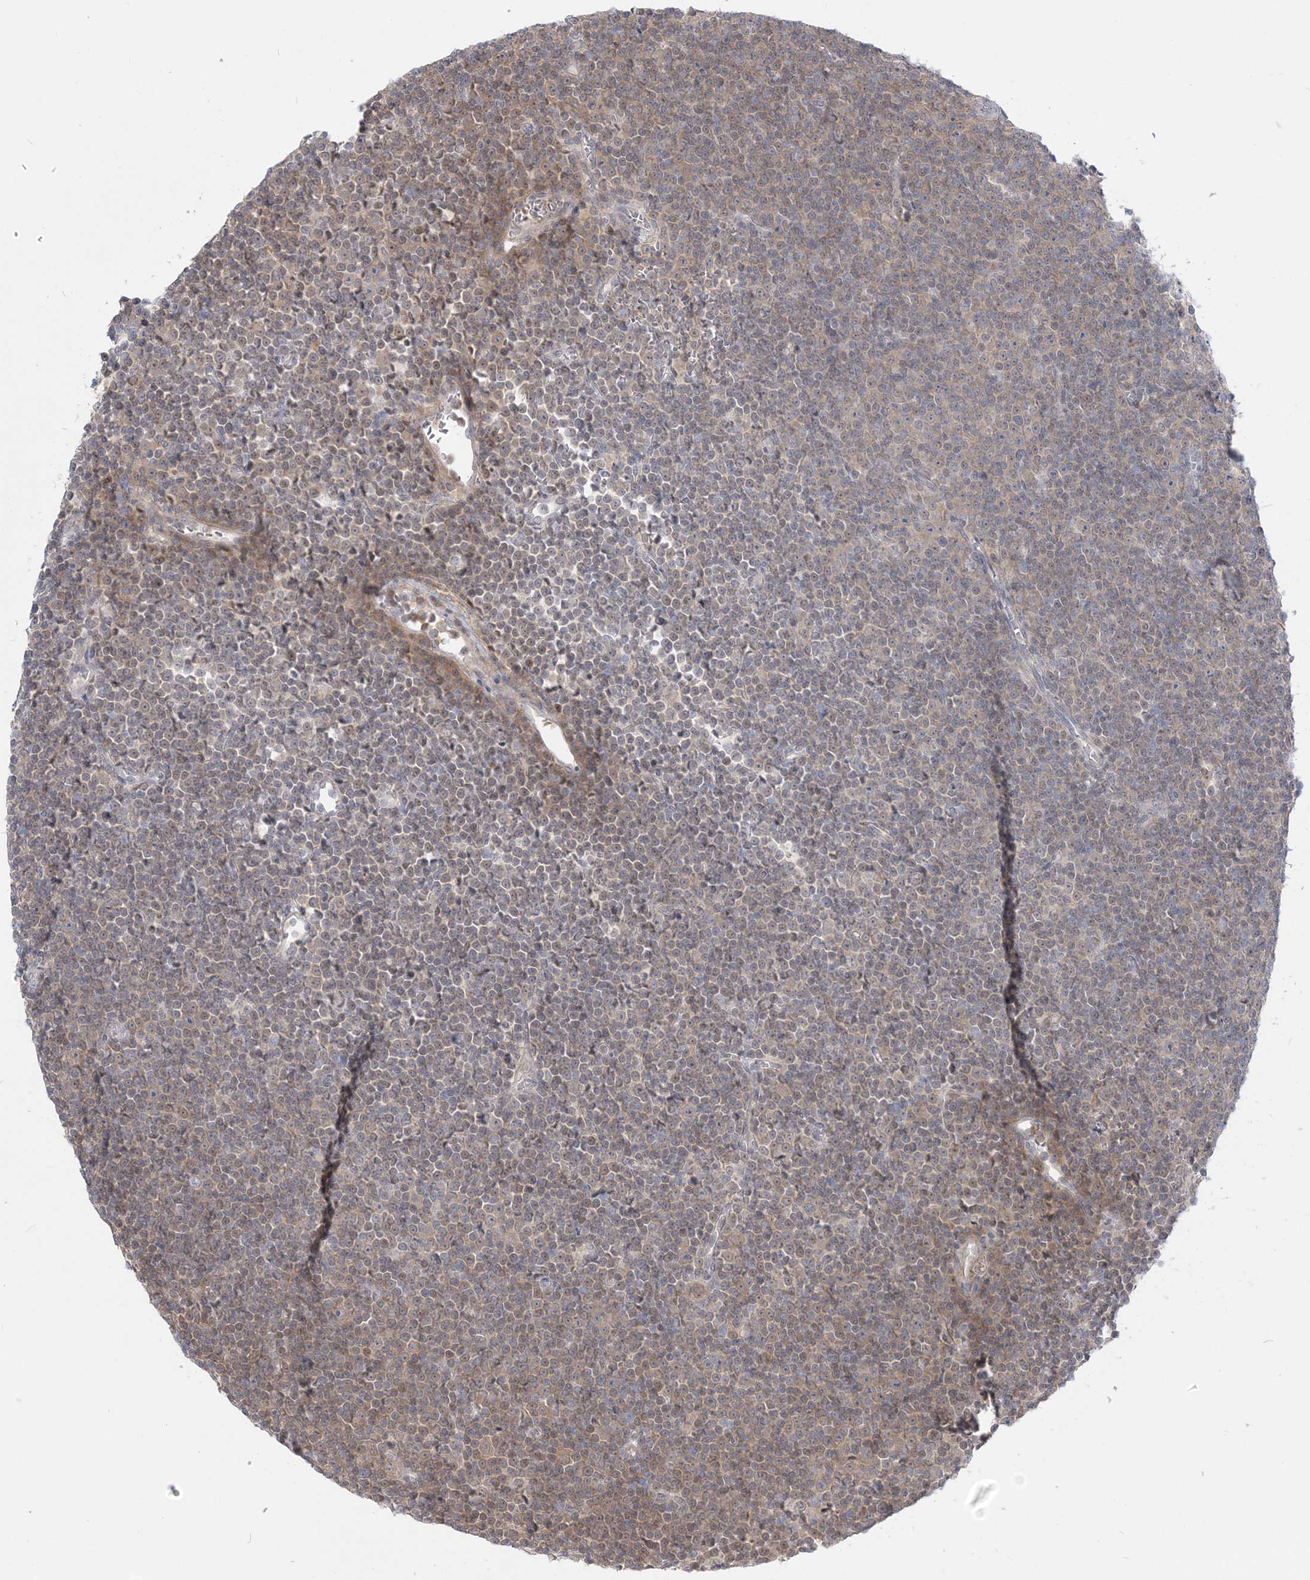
{"staining": {"intensity": "weak", "quantity": "25%-75%", "location": "cytoplasmic/membranous"}, "tissue": "lymphoma", "cell_type": "Tumor cells", "image_type": "cancer", "snomed": [{"axis": "morphology", "description": "Malignant lymphoma, non-Hodgkin's type, Low grade"}, {"axis": "topography", "description": "Lymph node"}], "caption": "Immunohistochemical staining of lymphoma displays low levels of weak cytoplasmic/membranous positivity in approximately 25%-75% of tumor cells. The protein of interest is stained brown, and the nuclei are stained in blue (DAB (3,3'-diaminobenzidine) IHC with brightfield microscopy, high magnification).", "gene": "THADA", "patient": {"sex": "female", "age": 67}}